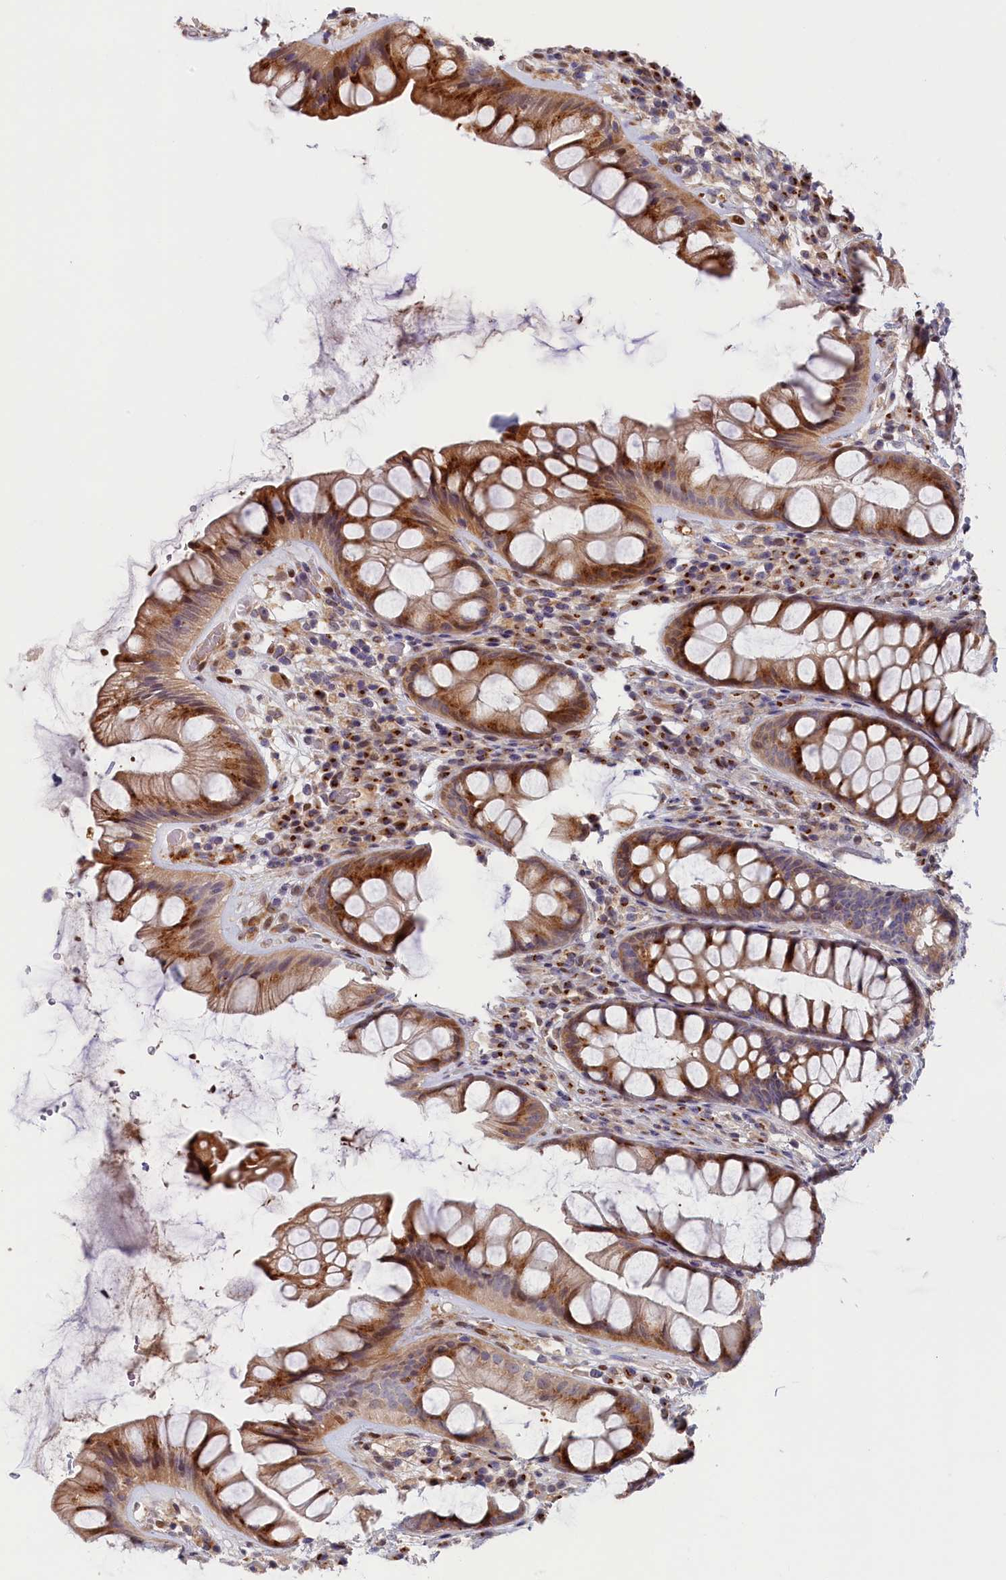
{"staining": {"intensity": "moderate", "quantity": ">75%", "location": "cytoplasmic/membranous,nuclear"}, "tissue": "rectum", "cell_type": "Glandular cells", "image_type": "normal", "snomed": [{"axis": "morphology", "description": "Normal tissue, NOS"}, {"axis": "topography", "description": "Rectum"}], "caption": "Unremarkable rectum displays moderate cytoplasmic/membranous,nuclear expression in approximately >75% of glandular cells.", "gene": "CHST12", "patient": {"sex": "male", "age": 74}}